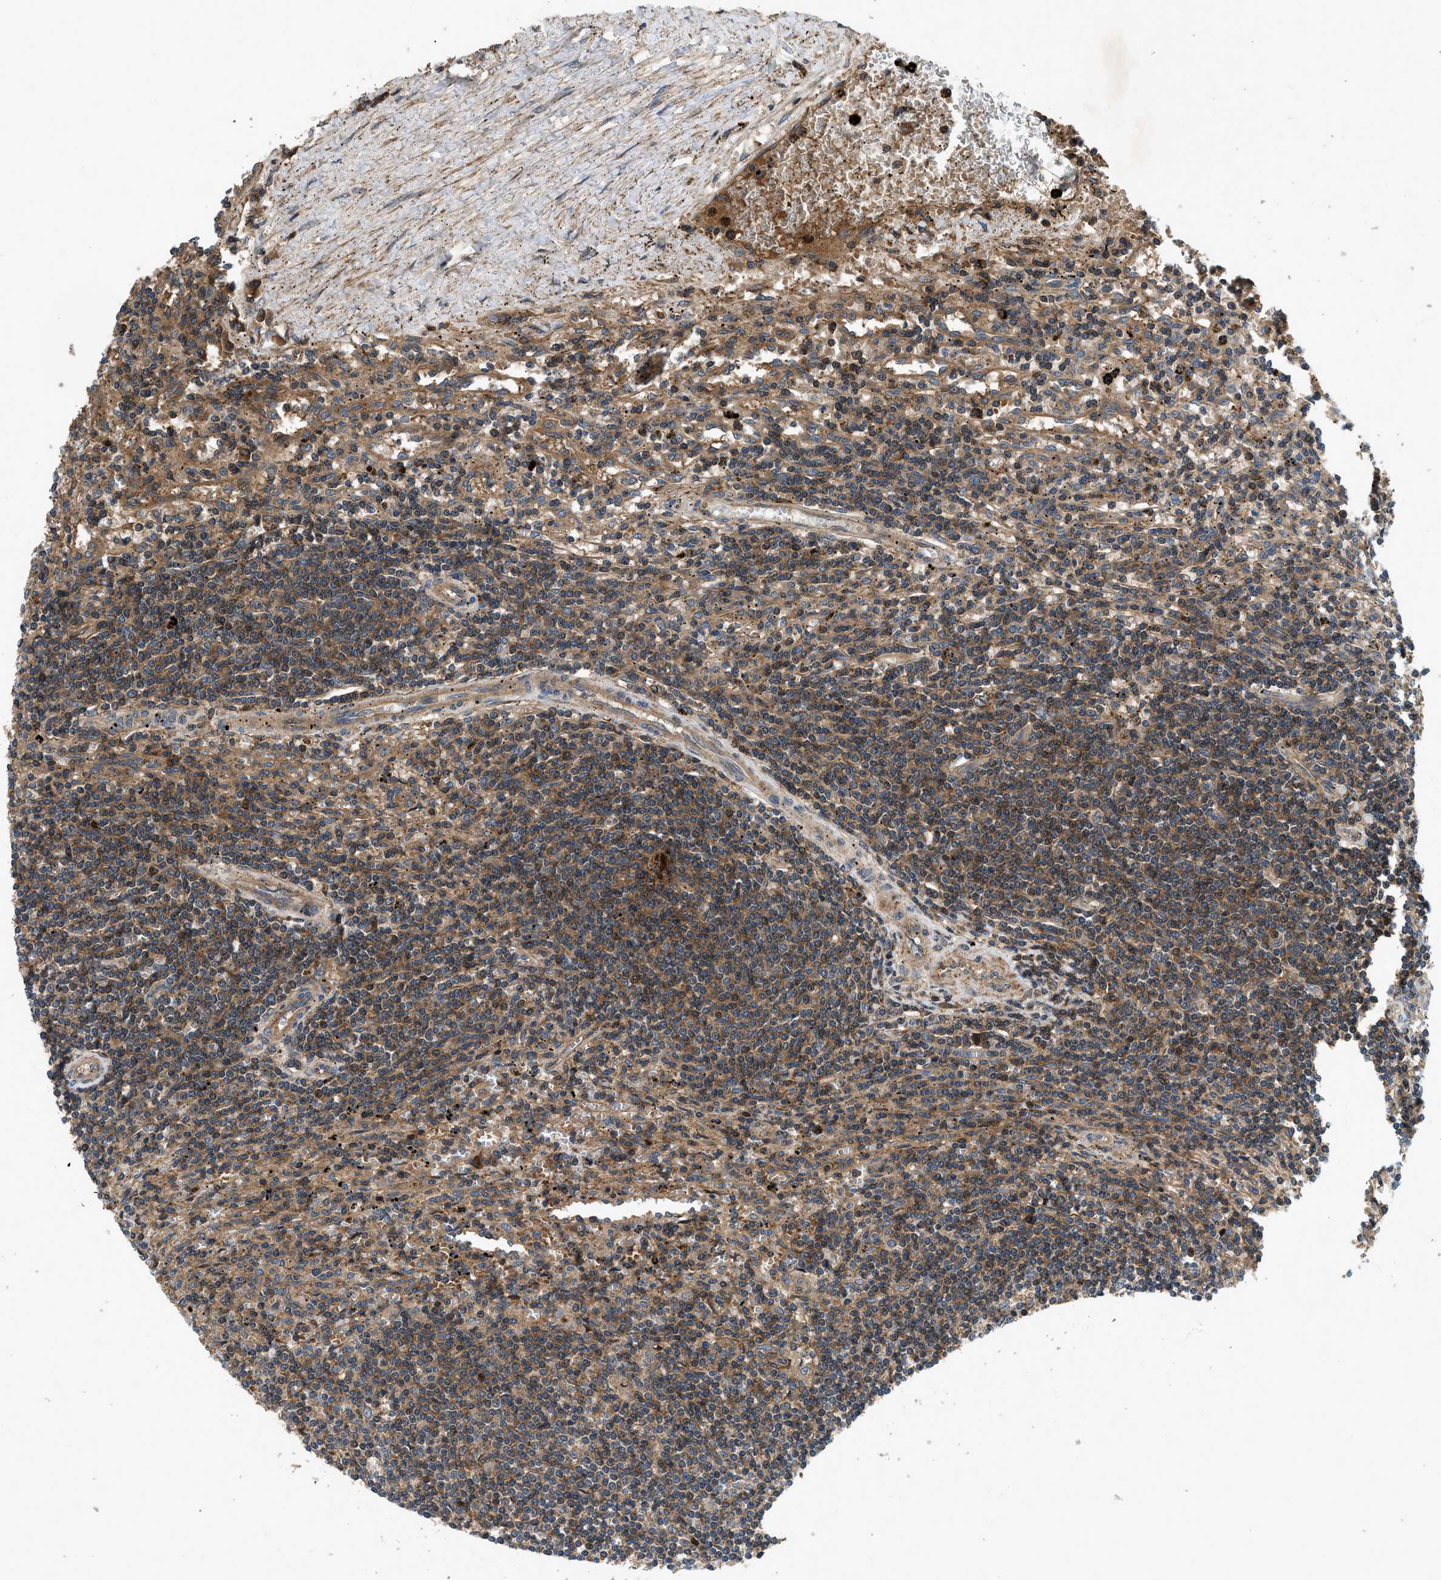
{"staining": {"intensity": "moderate", "quantity": ">75%", "location": "cytoplasmic/membranous"}, "tissue": "lymphoma", "cell_type": "Tumor cells", "image_type": "cancer", "snomed": [{"axis": "morphology", "description": "Malignant lymphoma, non-Hodgkin's type, Low grade"}, {"axis": "topography", "description": "Spleen"}], "caption": "Immunohistochemistry (IHC) histopathology image of neoplastic tissue: human malignant lymphoma, non-Hodgkin's type (low-grade) stained using IHC exhibits medium levels of moderate protein expression localized specifically in the cytoplasmic/membranous of tumor cells, appearing as a cytoplasmic/membranous brown color.", "gene": "CNNM3", "patient": {"sex": "male", "age": 76}}